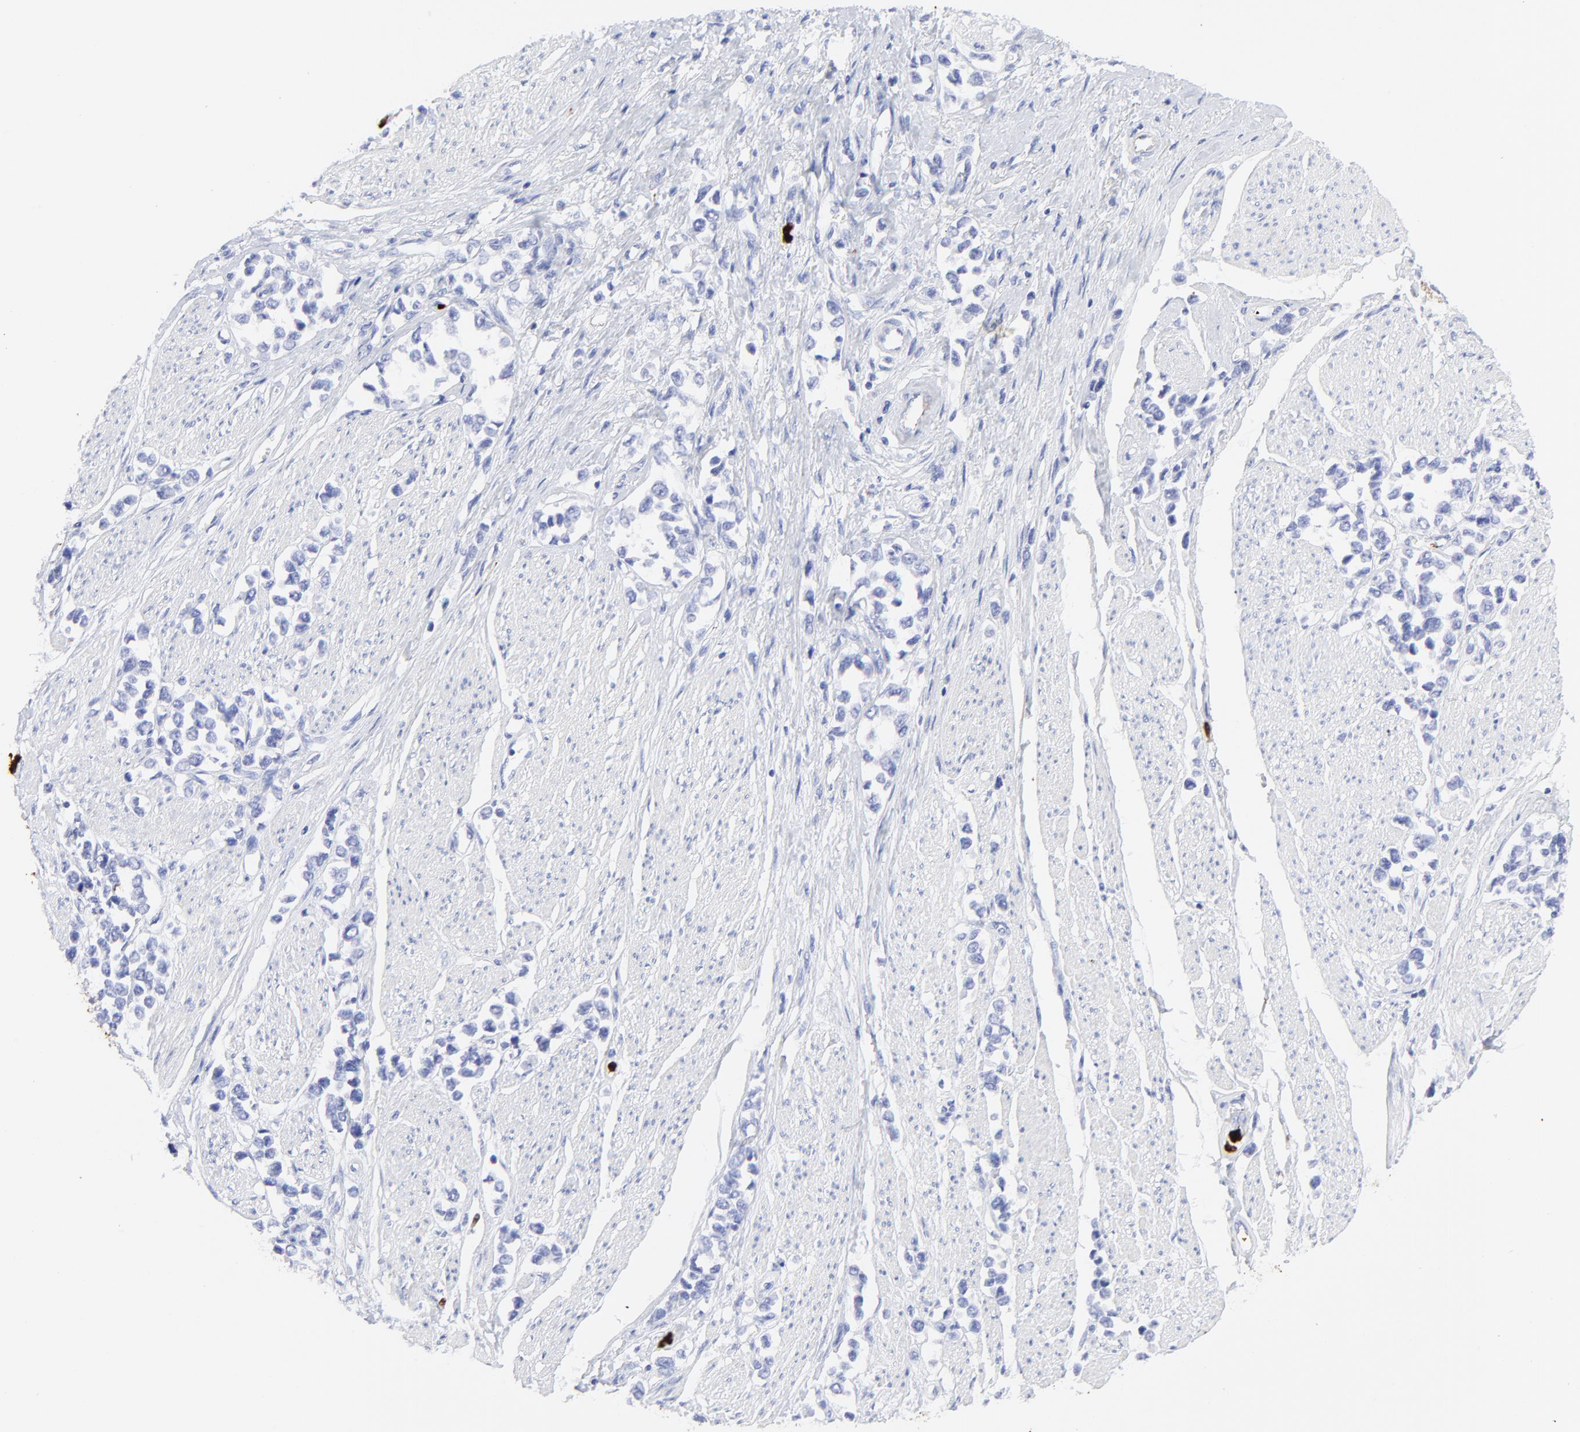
{"staining": {"intensity": "negative", "quantity": "none", "location": "none"}, "tissue": "stomach cancer", "cell_type": "Tumor cells", "image_type": "cancer", "snomed": [{"axis": "morphology", "description": "Adenocarcinoma, NOS"}, {"axis": "topography", "description": "Stomach, upper"}], "caption": "The immunohistochemistry image has no significant staining in tumor cells of stomach cancer (adenocarcinoma) tissue.", "gene": "S100A12", "patient": {"sex": "male", "age": 76}}